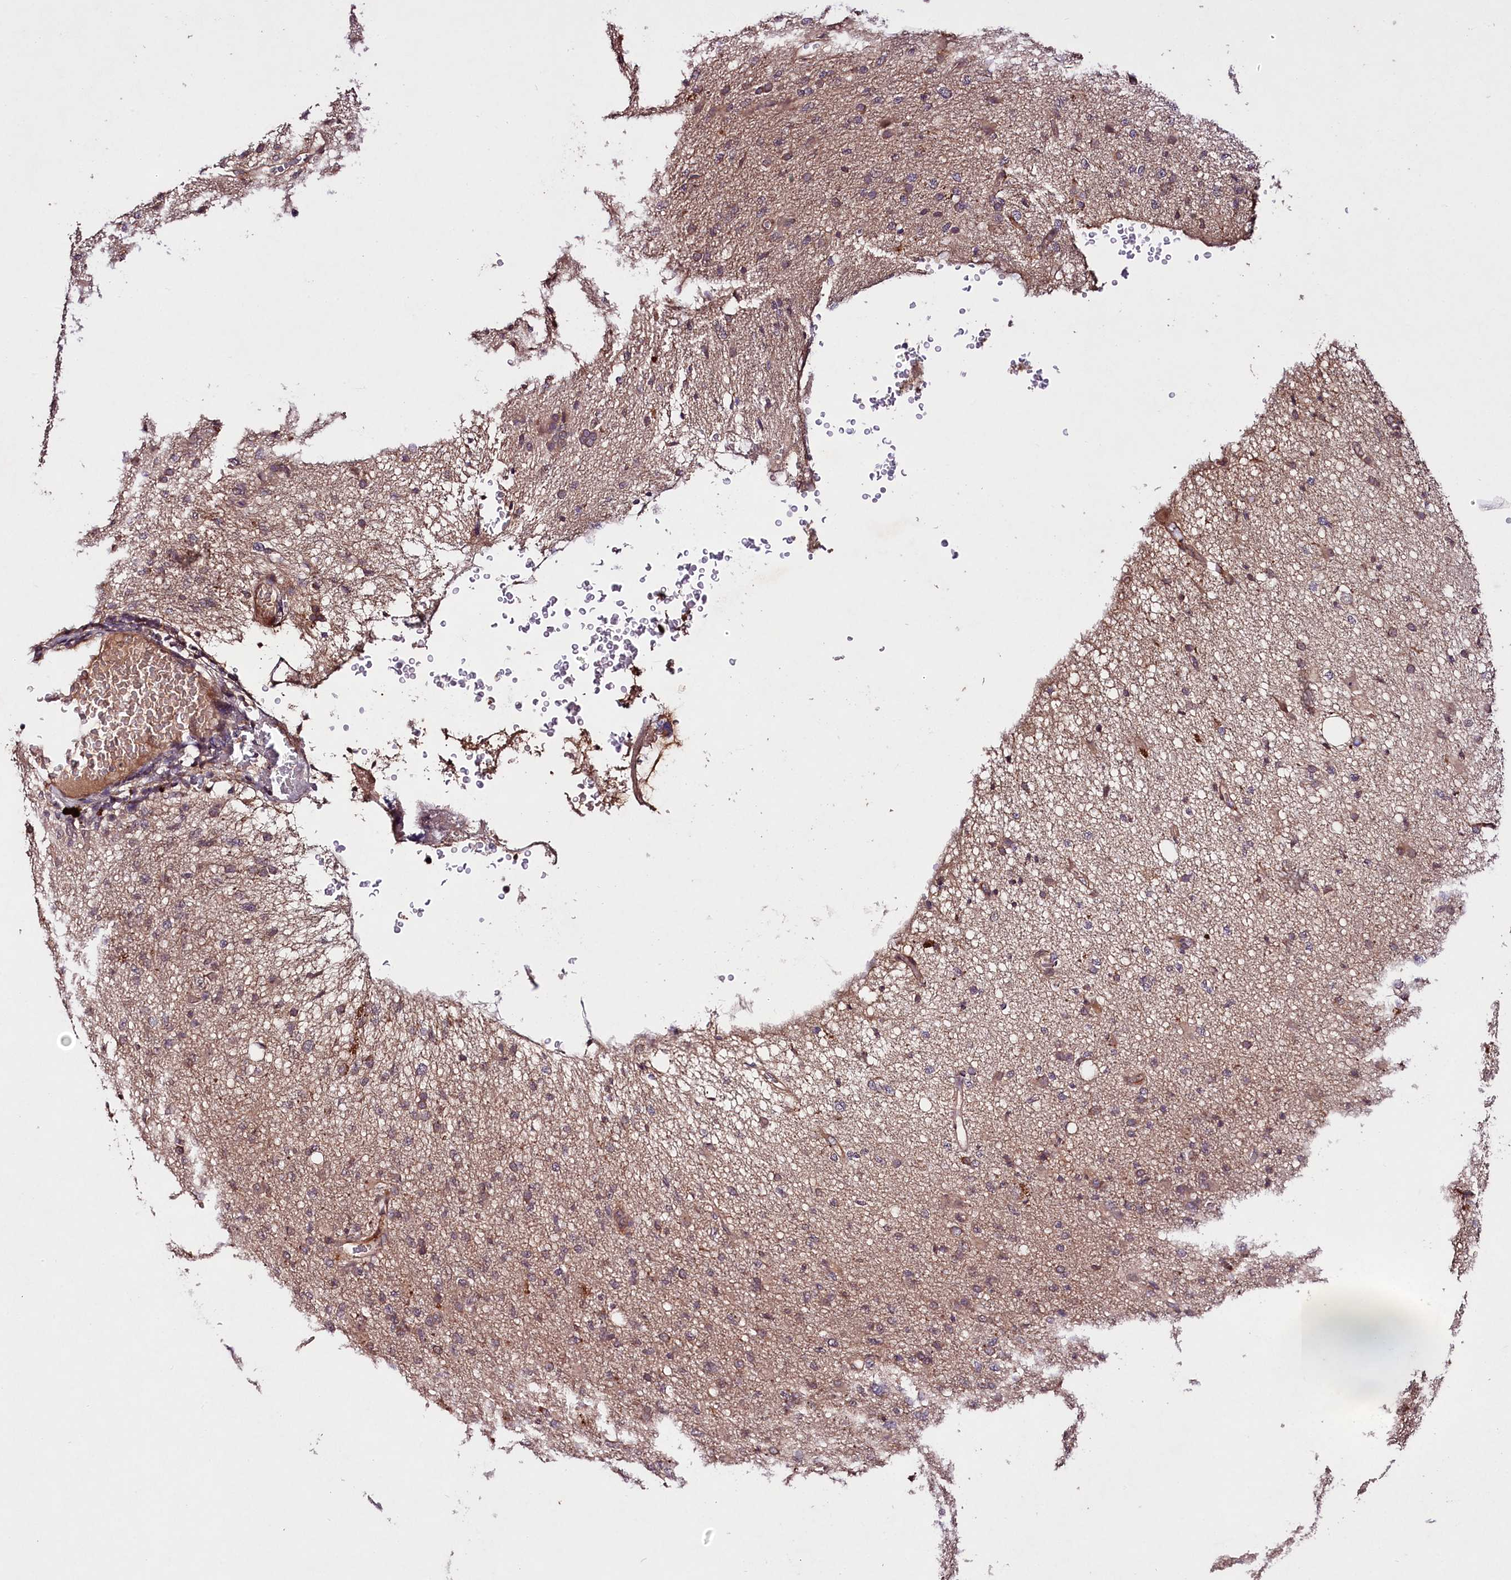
{"staining": {"intensity": "weak", "quantity": "25%-75%", "location": "cytoplasmic/membranous"}, "tissue": "glioma", "cell_type": "Tumor cells", "image_type": "cancer", "snomed": [{"axis": "morphology", "description": "Glioma, malignant, High grade"}, {"axis": "topography", "description": "Brain"}], "caption": "Protein staining of malignant high-grade glioma tissue reveals weak cytoplasmic/membranous staining in about 25%-75% of tumor cells.", "gene": "TNPO3", "patient": {"sex": "female", "age": 57}}